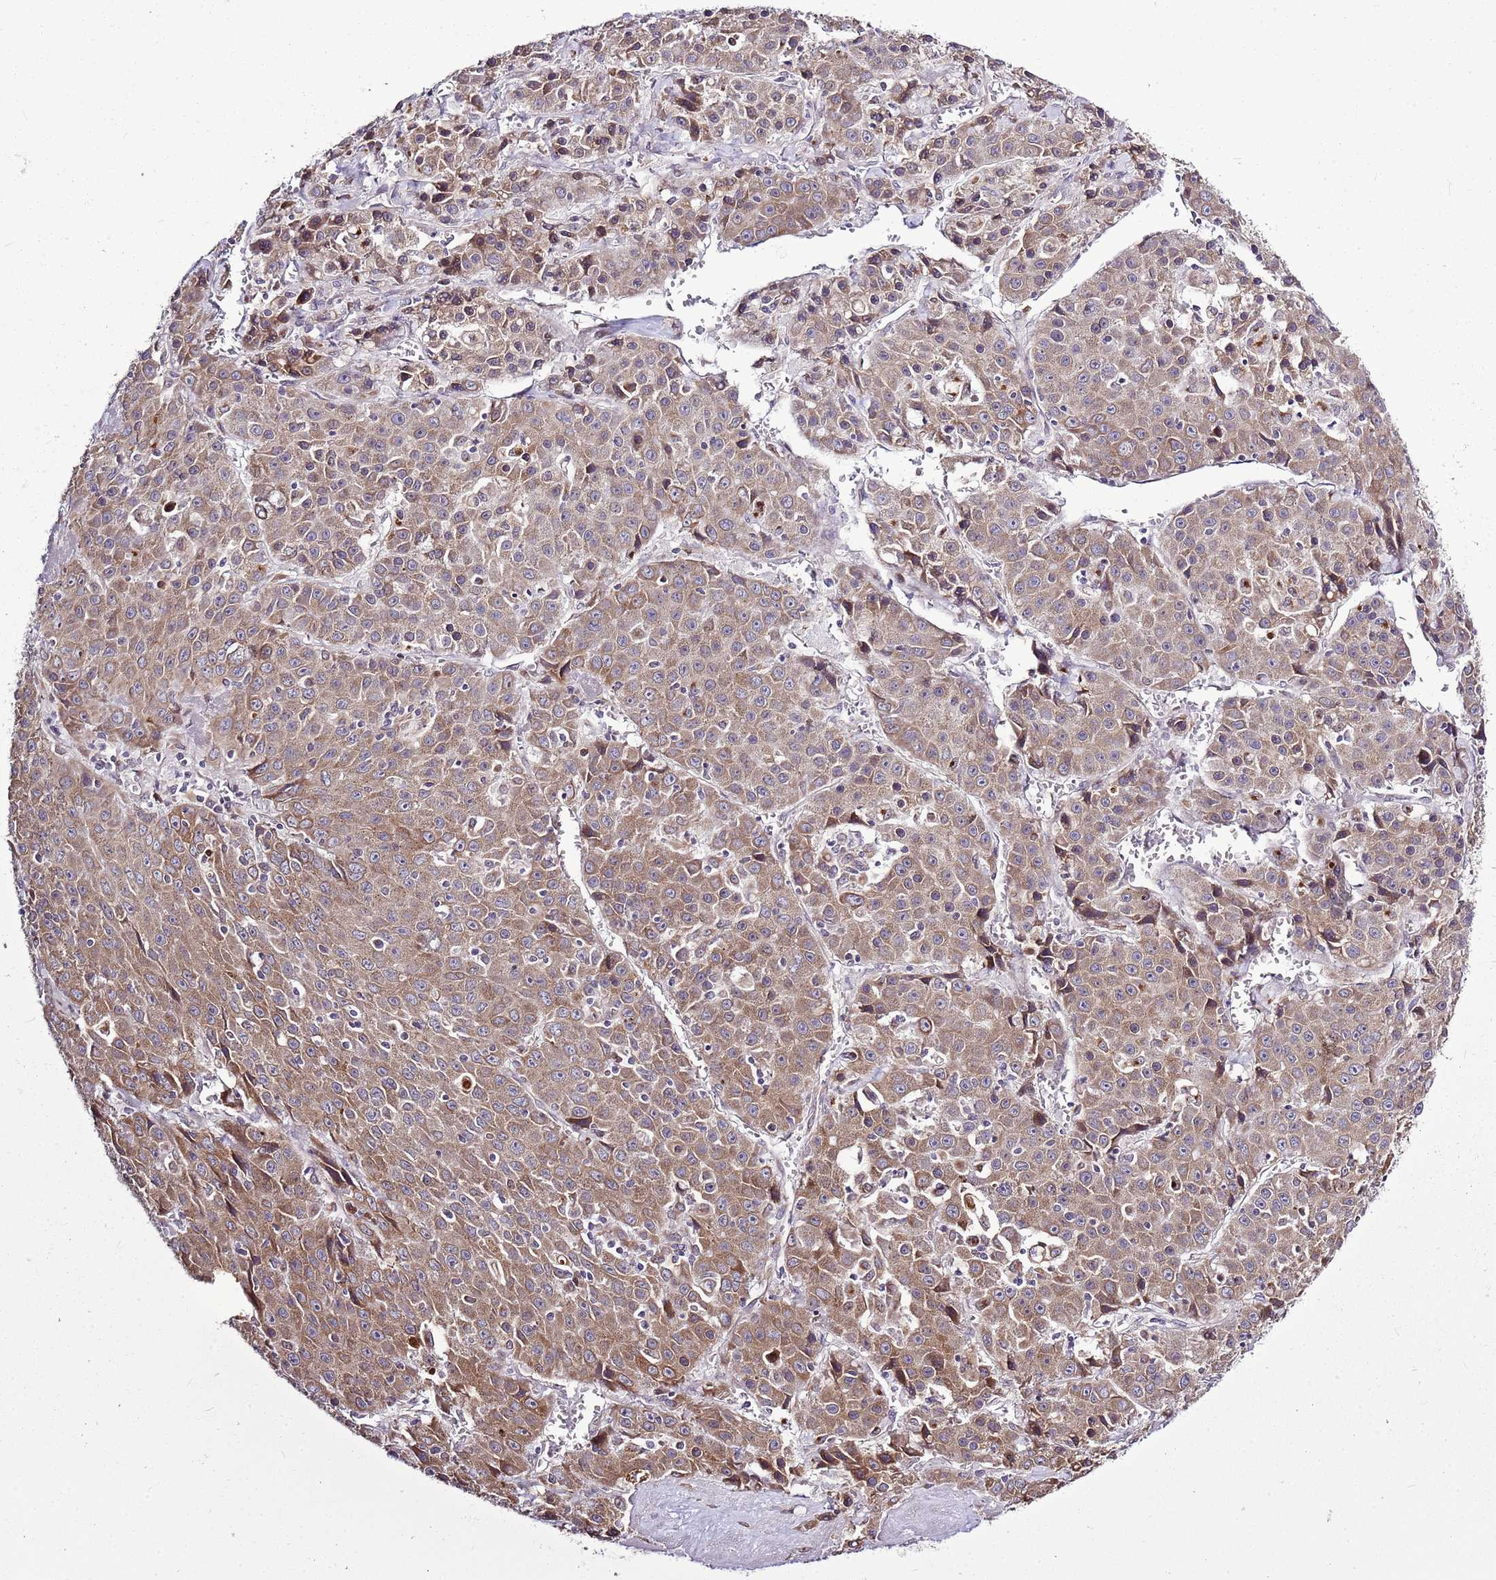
{"staining": {"intensity": "moderate", "quantity": ">75%", "location": "cytoplasmic/membranous"}, "tissue": "liver cancer", "cell_type": "Tumor cells", "image_type": "cancer", "snomed": [{"axis": "morphology", "description": "Carcinoma, Hepatocellular, NOS"}, {"axis": "topography", "description": "Liver"}], "caption": "Tumor cells demonstrate moderate cytoplasmic/membranous expression in about >75% of cells in liver cancer.", "gene": "TMED10", "patient": {"sex": "female", "age": 53}}